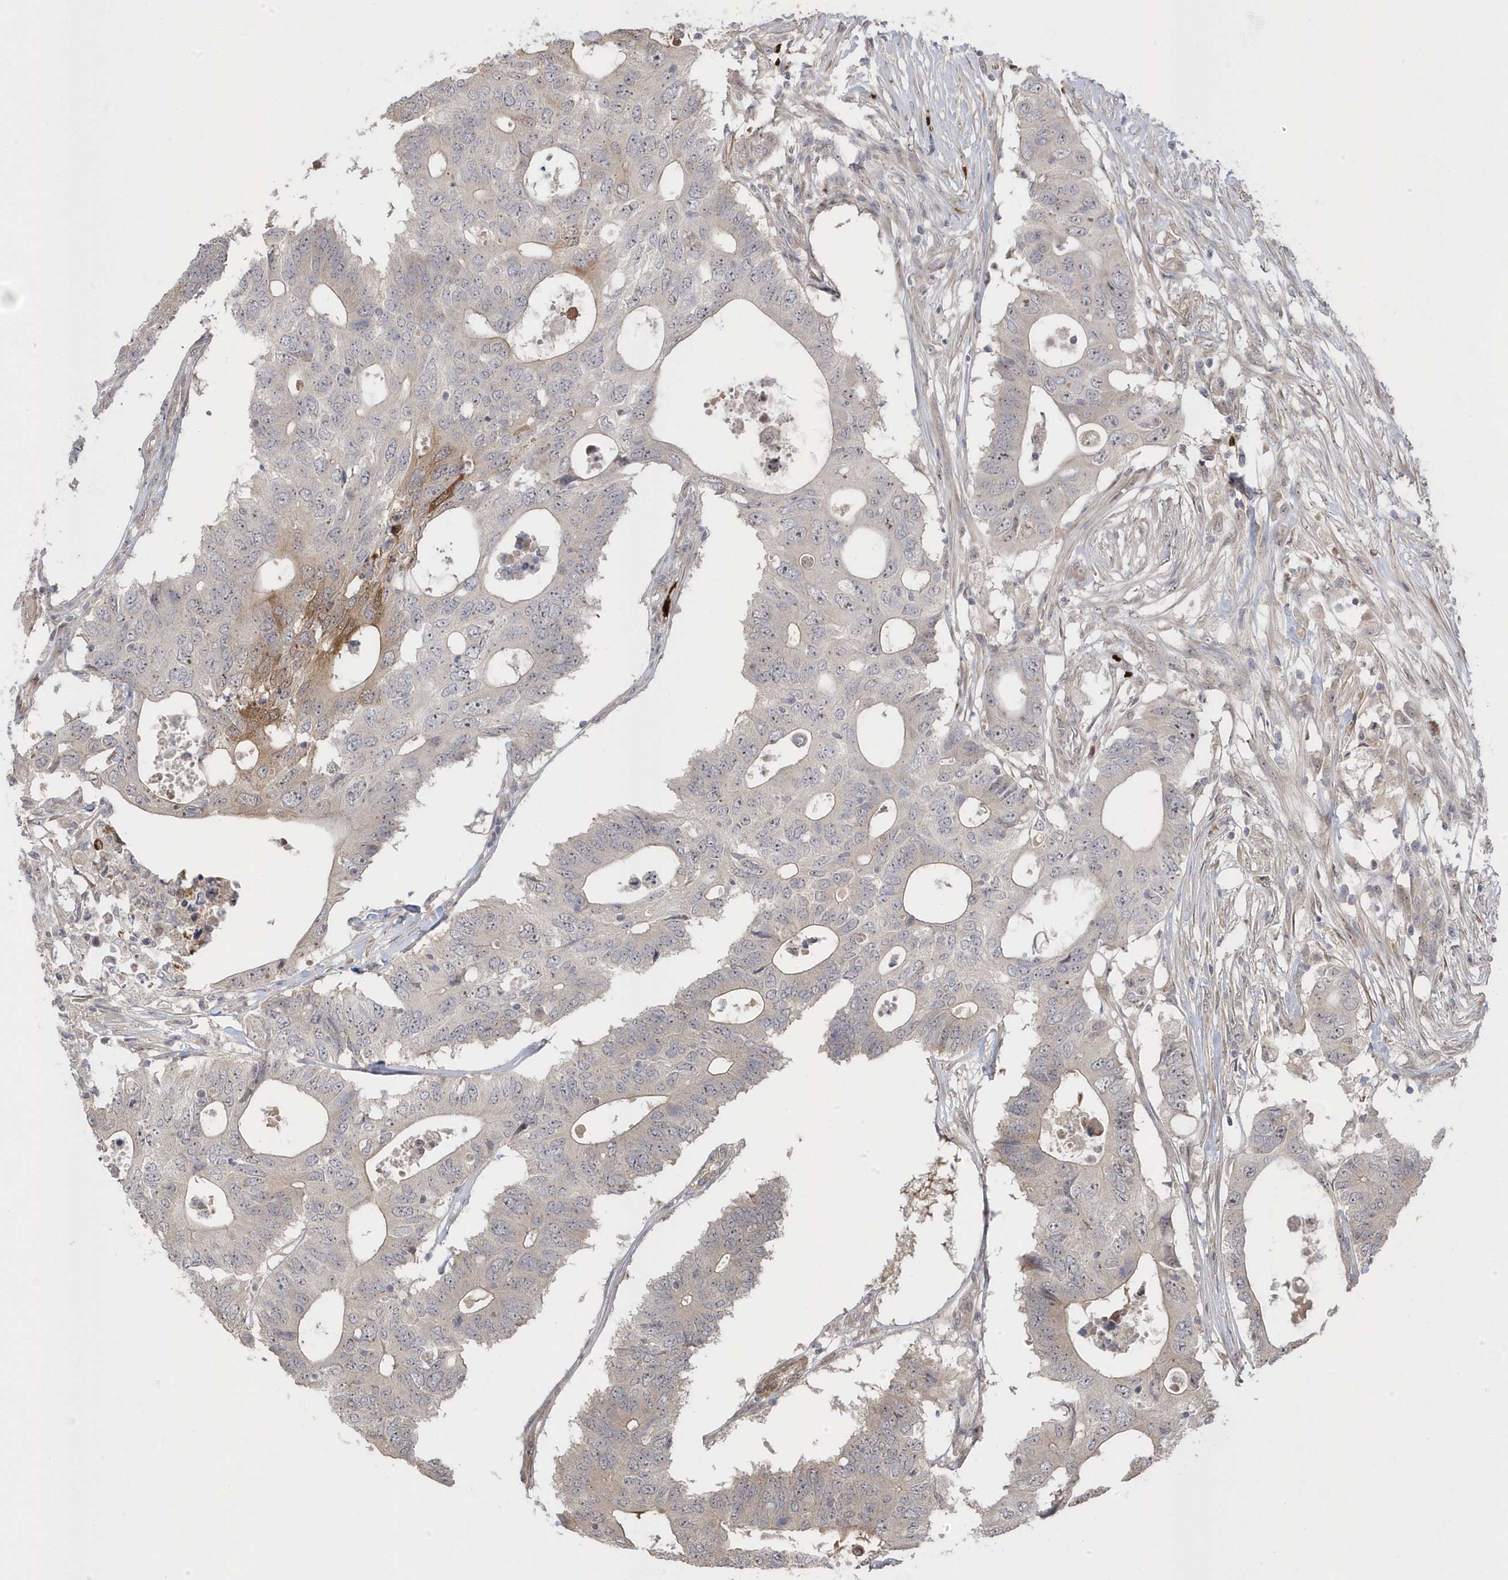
{"staining": {"intensity": "negative", "quantity": "none", "location": "none"}, "tissue": "colorectal cancer", "cell_type": "Tumor cells", "image_type": "cancer", "snomed": [{"axis": "morphology", "description": "Adenocarcinoma, NOS"}, {"axis": "topography", "description": "Colon"}], "caption": "A high-resolution micrograph shows immunohistochemistry staining of colorectal cancer (adenocarcinoma), which exhibits no significant positivity in tumor cells. The staining was performed using DAB to visualize the protein expression in brown, while the nuclei were stained in blue with hematoxylin (Magnification: 20x).", "gene": "GTPBP6", "patient": {"sex": "male", "age": 71}}